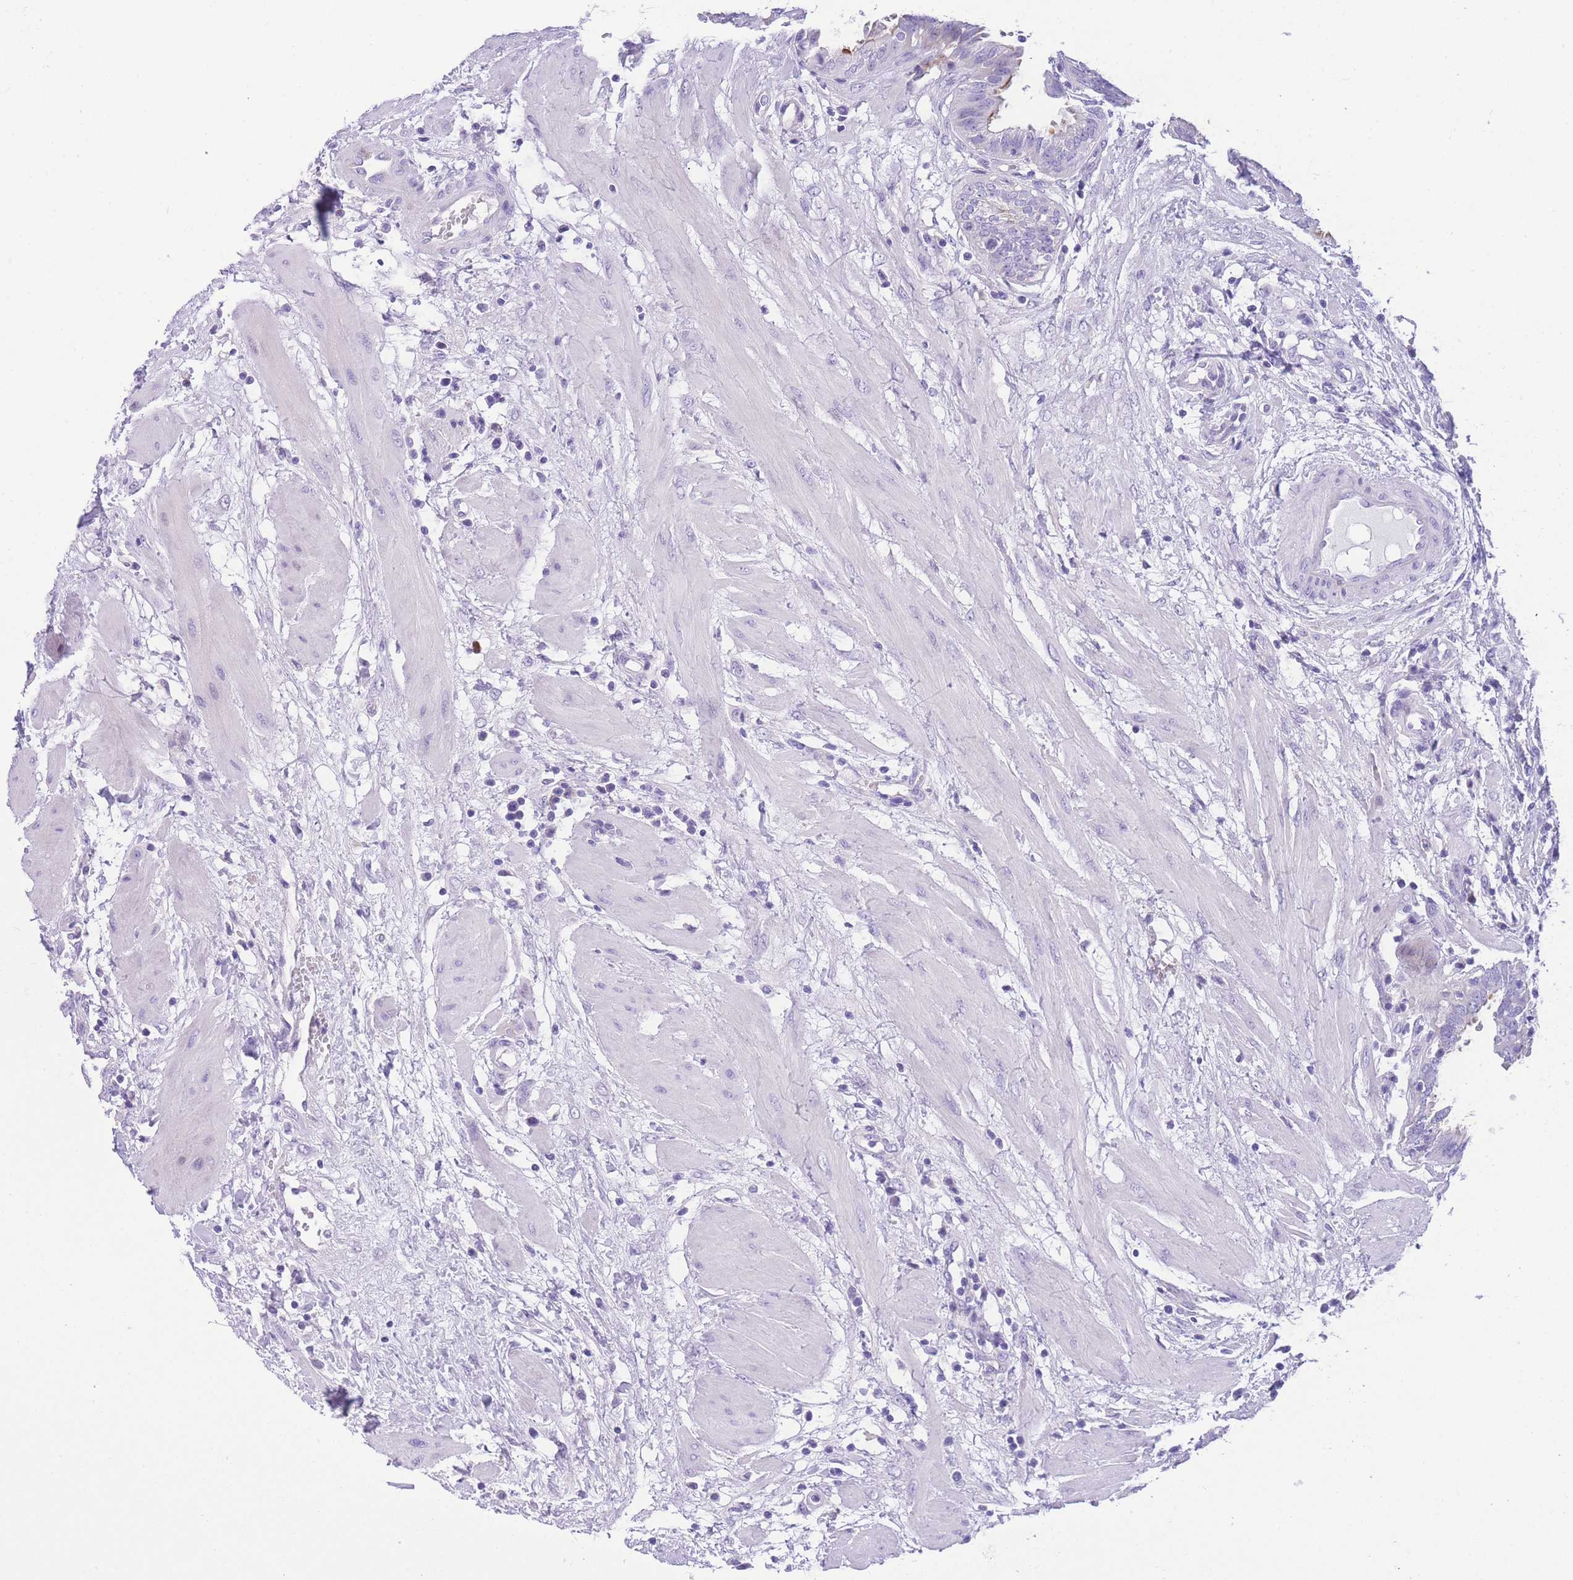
{"staining": {"intensity": "moderate", "quantity": "<25%", "location": "cytoplasmic/membranous"}, "tissue": "fallopian tube", "cell_type": "Glandular cells", "image_type": "normal", "snomed": [{"axis": "morphology", "description": "Normal tissue, NOS"}, {"axis": "topography", "description": "Fallopian tube"}, {"axis": "topography", "description": "Placenta"}], "caption": "High-magnification brightfield microscopy of normal fallopian tube stained with DAB (brown) and counterstained with hematoxylin (blue). glandular cells exhibit moderate cytoplasmic/membranous expression is appreciated in approximately<25% of cells. (Brightfield microscopy of DAB IHC at high magnification).", "gene": "TIFAB", "patient": {"sex": "female", "age": 32}}